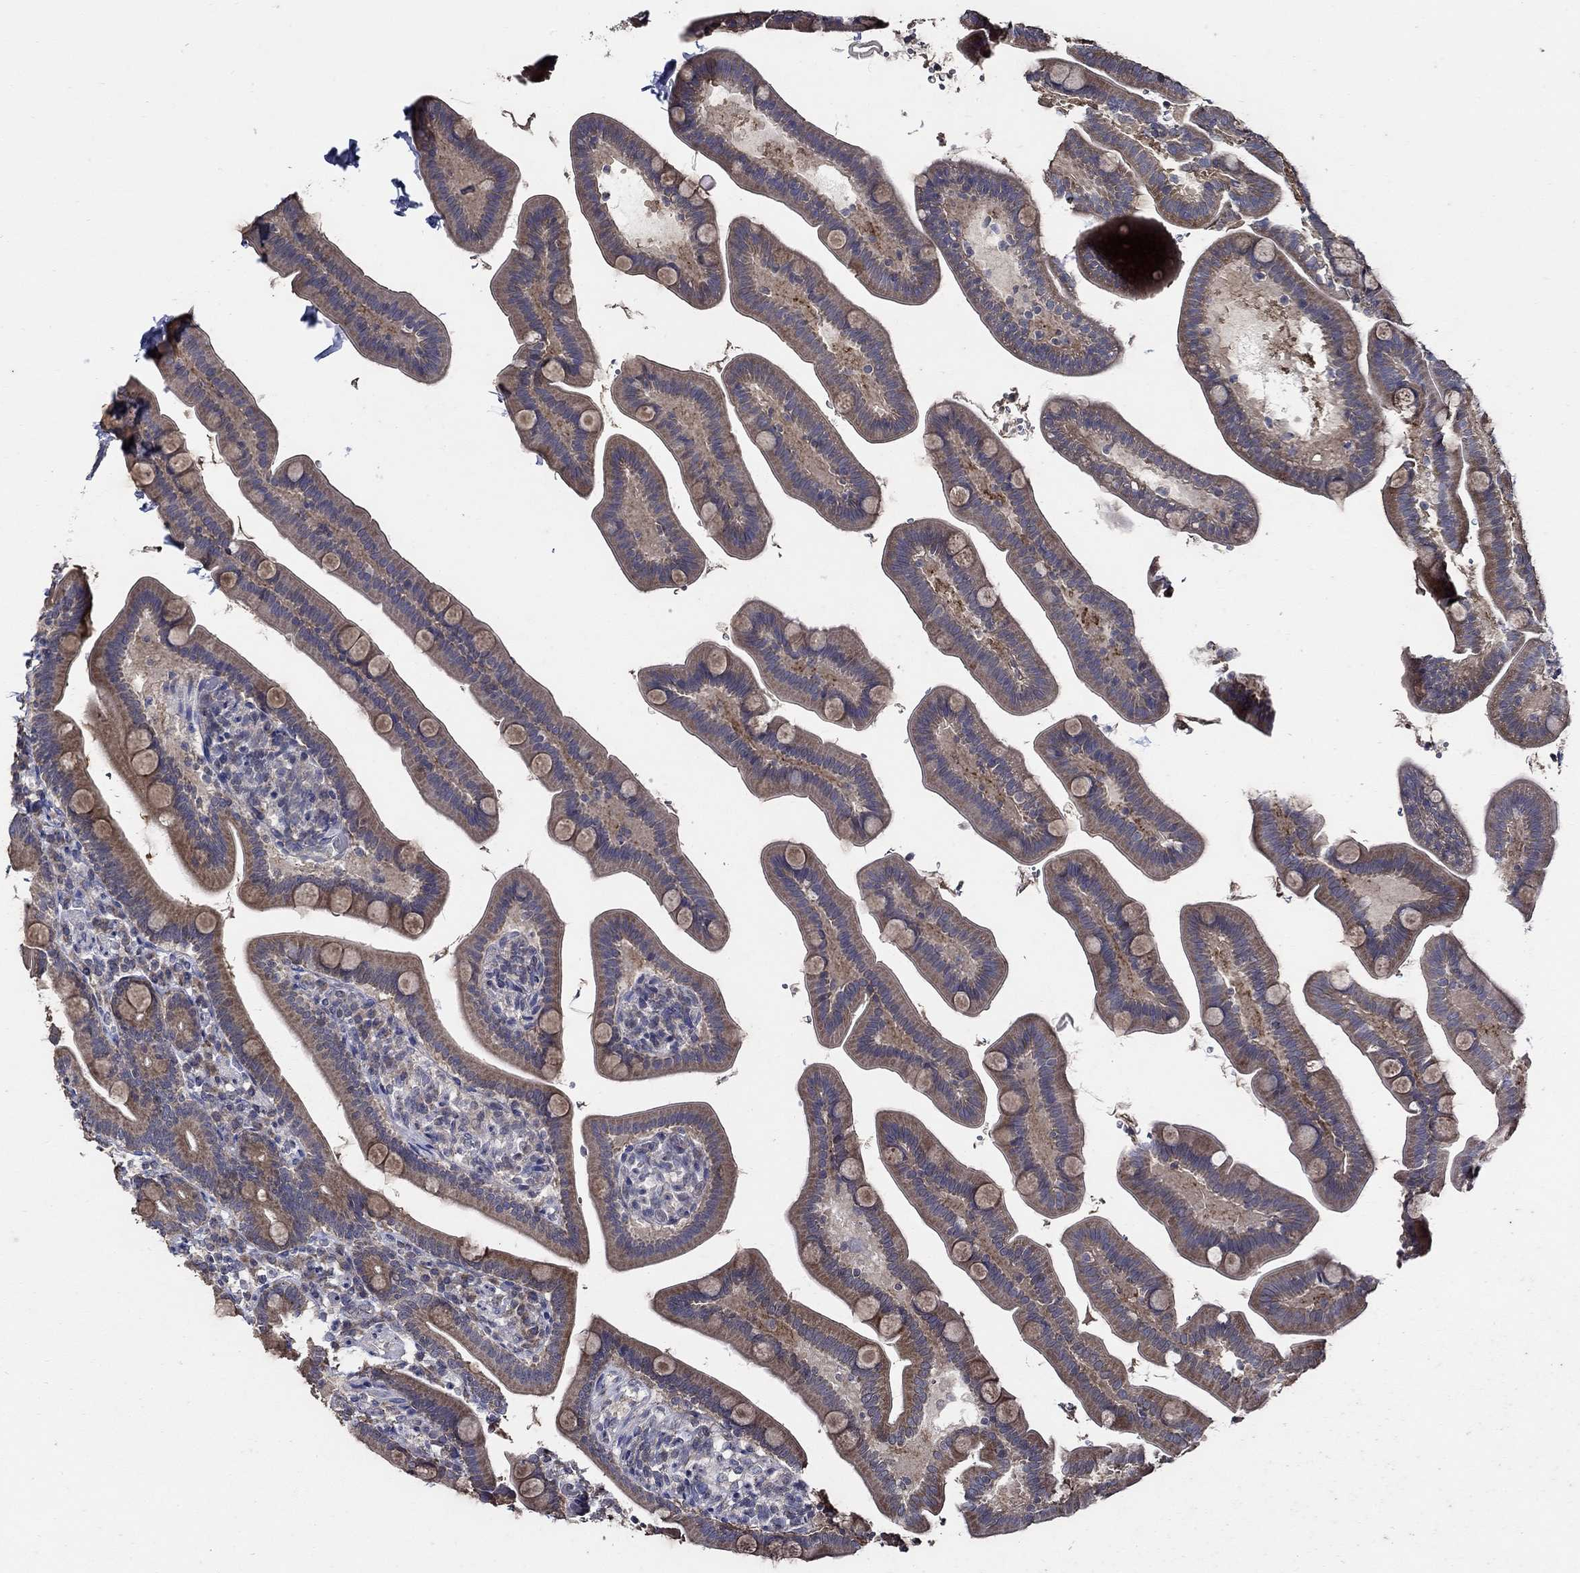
{"staining": {"intensity": "moderate", "quantity": ">75%", "location": "cytoplasmic/membranous"}, "tissue": "small intestine", "cell_type": "Glandular cells", "image_type": "normal", "snomed": [{"axis": "morphology", "description": "Normal tissue, NOS"}, {"axis": "topography", "description": "Small intestine"}], "caption": "Immunohistochemistry of unremarkable human small intestine demonstrates medium levels of moderate cytoplasmic/membranous staining in approximately >75% of glandular cells. The protein is shown in brown color, while the nuclei are stained blue.", "gene": "WDR53", "patient": {"sex": "male", "age": 66}}